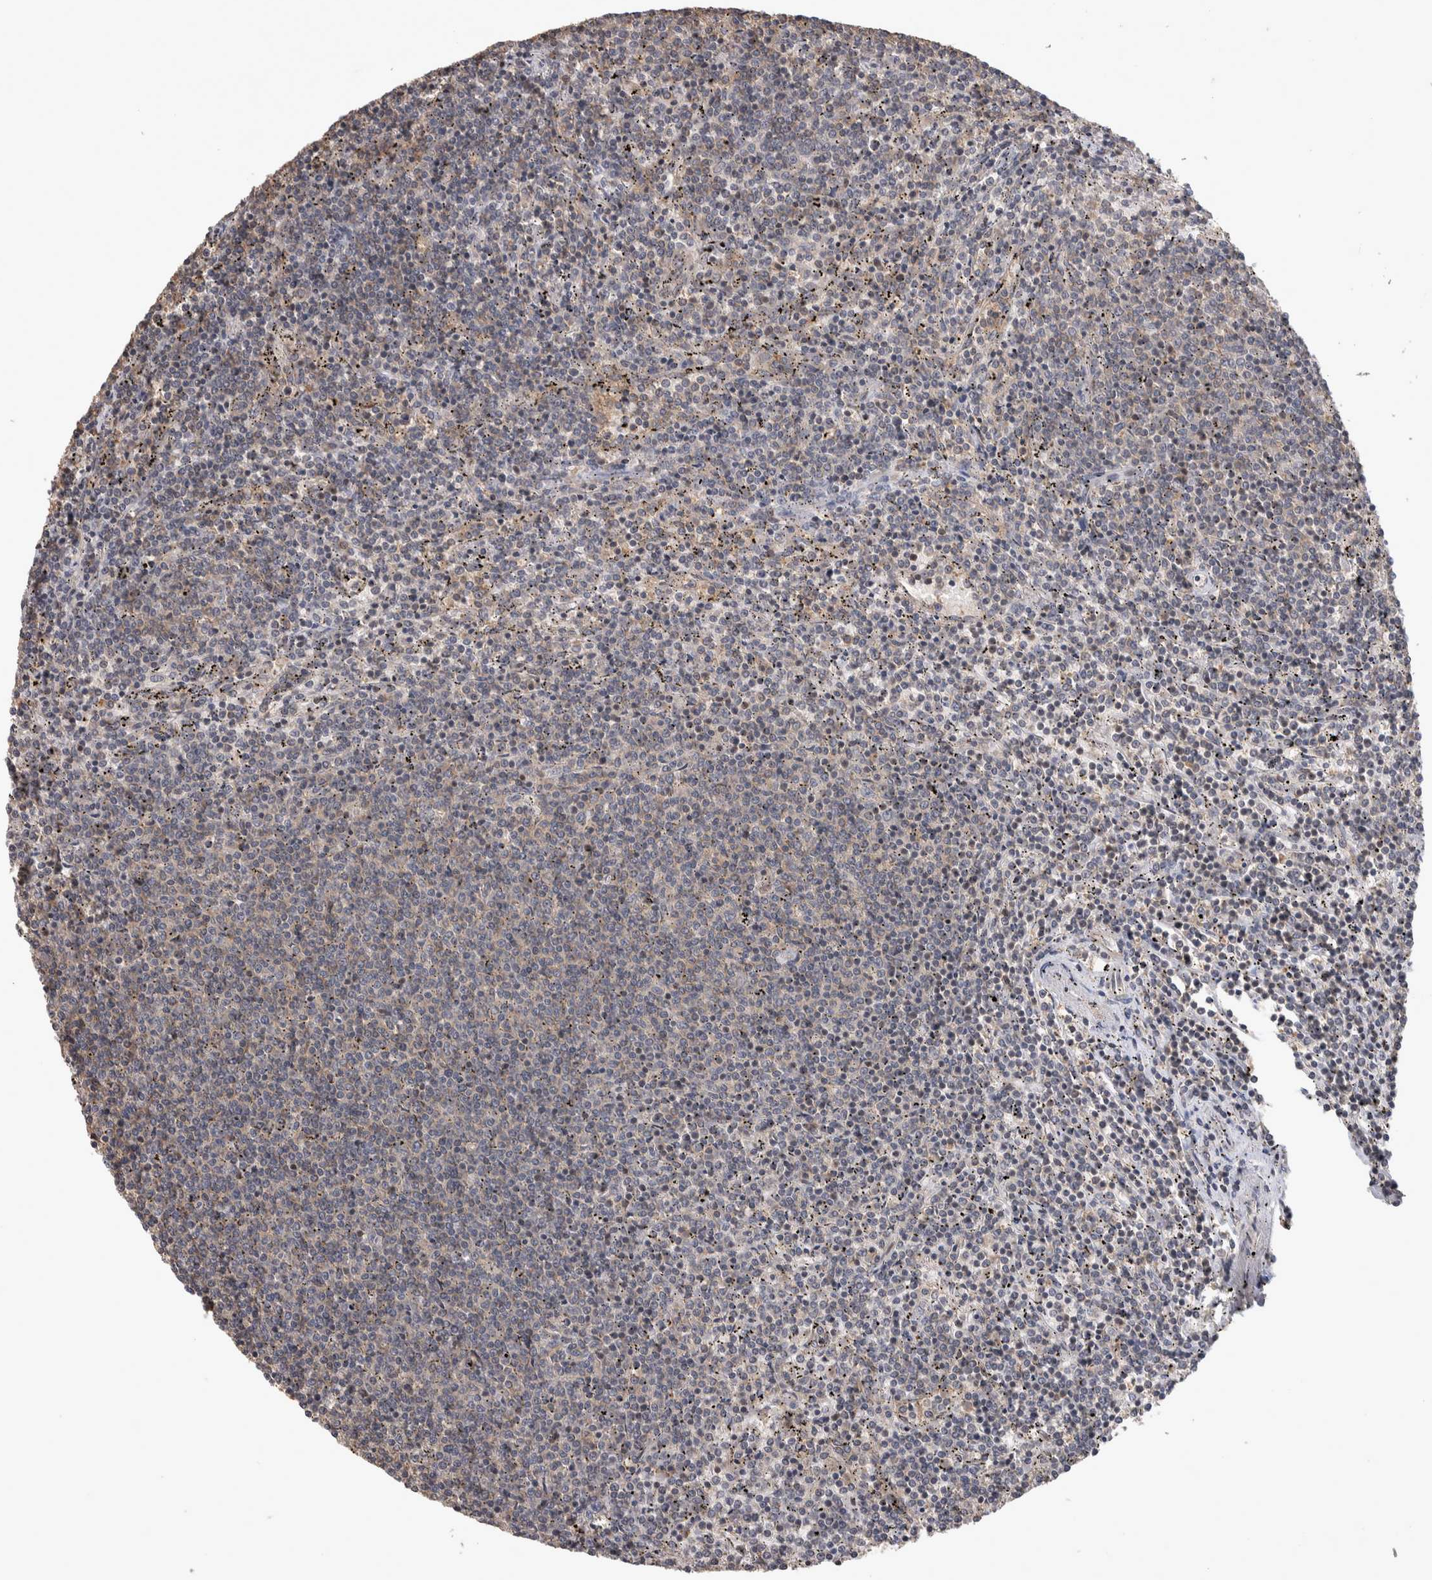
{"staining": {"intensity": "negative", "quantity": "none", "location": "none"}, "tissue": "lymphoma", "cell_type": "Tumor cells", "image_type": "cancer", "snomed": [{"axis": "morphology", "description": "Malignant lymphoma, non-Hodgkin's type, Low grade"}, {"axis": "topography", "description": "Spleen"}], "caption": "DAB (3,3'-diaminobenzidine) immunohistochemical staining of lymphoma reveals no significant staining in tumor cells. (DAB (3,3'-diaminobenzidine) immunohistochemistry (IHC) with hematoxylin counter stain).", "gene": "IFRD1", "patient": {"sex": "female", "age": 50}}